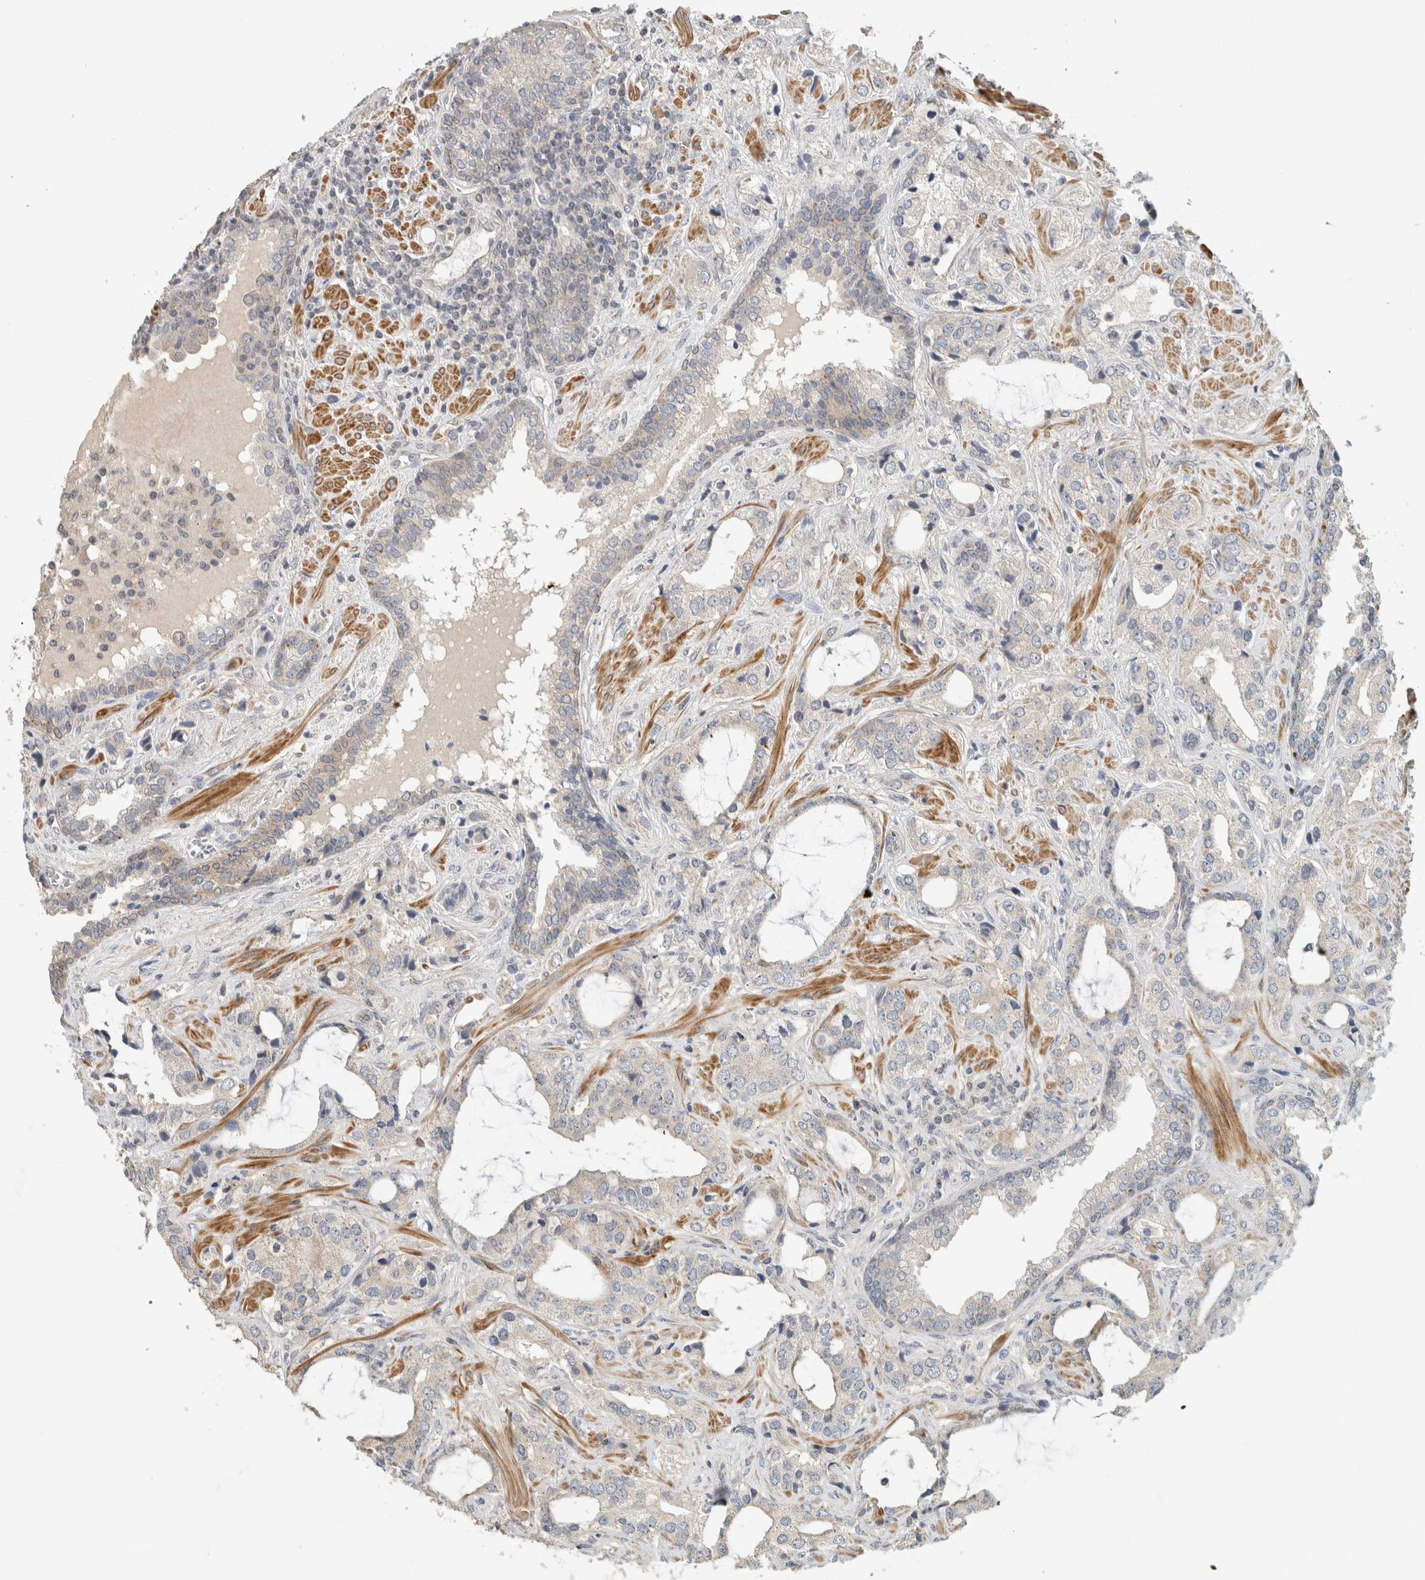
{"staining": {"intensity": "negative", "quantity": "none", "location": "none"}, "tissue": "prostate cancer", "cell_type": "Tumor cells", "image_type": "cancer", "snomed": [{"axis": "morphology", "description": "Adenocarcinoma, High grade"}, {"axis": "topography", "description": "Prostate"}], "caption": "Immunohistochemistry histopathology image of human prostate cancer (high-grade adenocarcinoma) stained for a protein (brown), which reveals no positivity in tumor cells. (DAB (3,3'-diaminobenzidine) IHC visualized using brightfield microscopy, high magnification).", "gene": "ERCC6L2", "patient": {"sex": "male", "age": 66}}